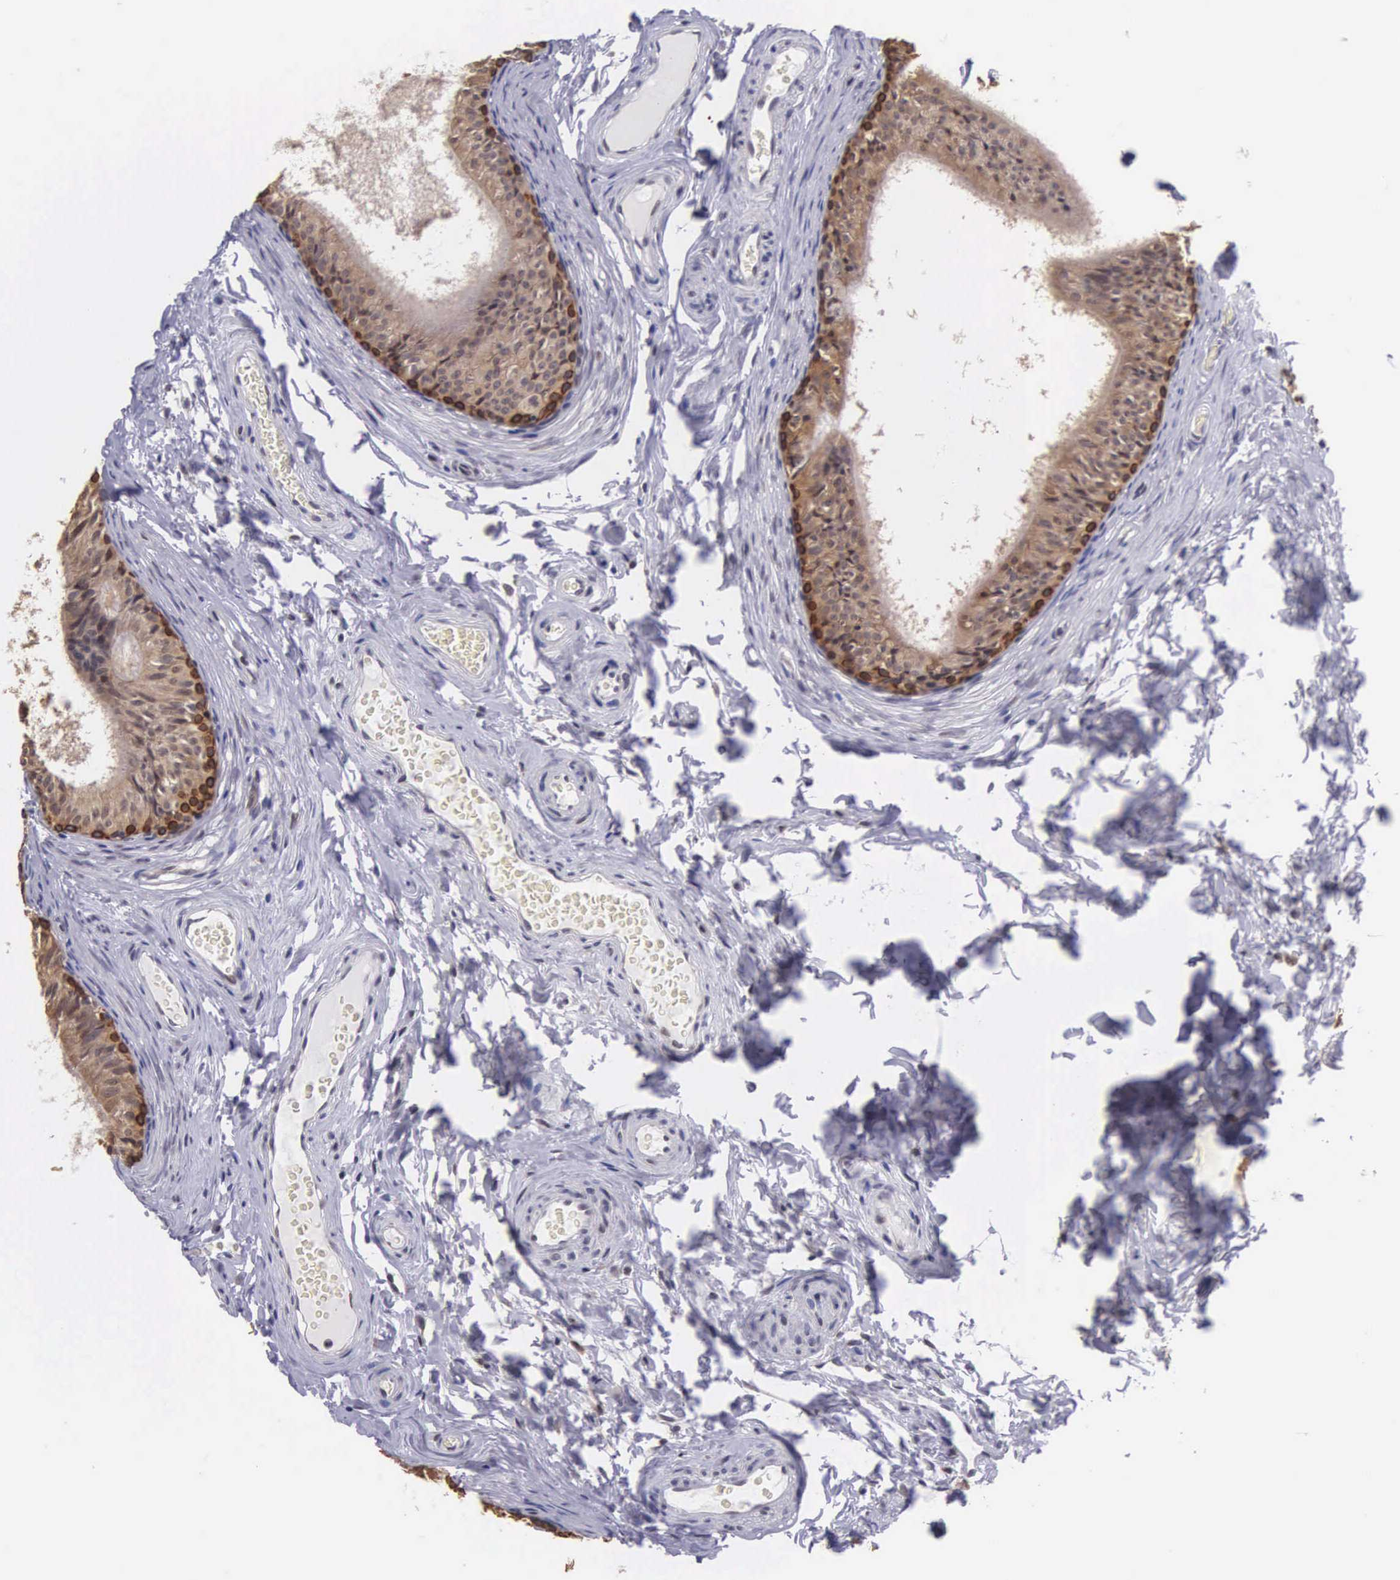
{"staining": {"intensity": "moderate", "quantity": ">75%", "location": "cytoplasmic/membranous"}, "tissue": "epididymis", "cell_type": "Glandular cells", "image_type": "normal", "snomed": [{"axis": "morphology", "description": "Normal tissue, NOS"}, {"axis": "topography", "description": "Epididymis"}], "caption": "An image of epididymis stained for a protein reveals moderate cytoplasmic/membranous brown staining in glandular cells. (brown staining indicates protein expression, while blue staining denotes nuclei).", "gene": "SLC25A21", "patient": {"sex": "male", "age": 23}}